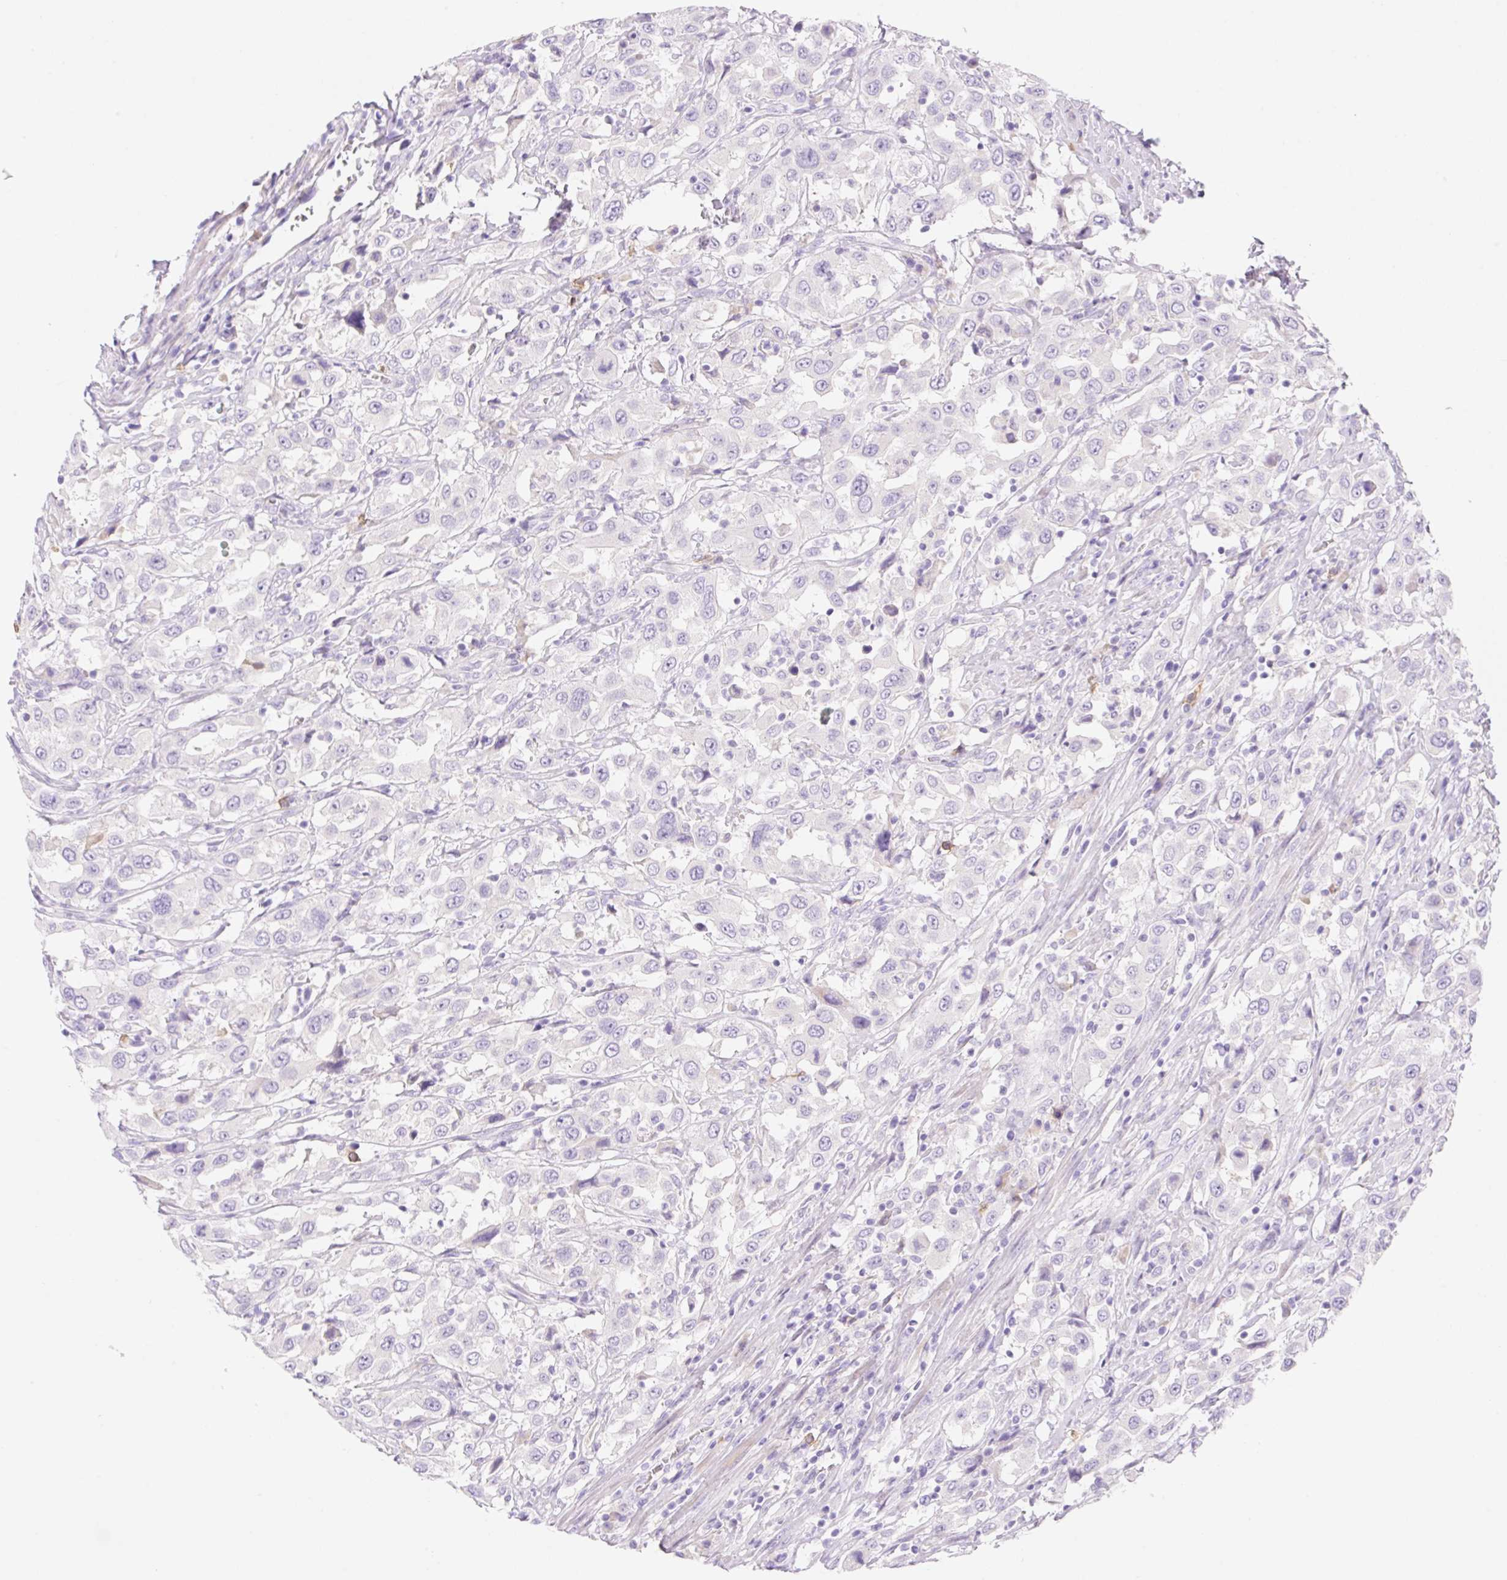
{"staining": {"intensity": "negative", "quantity": "none", "location": "none"}, "tissue": "urothelial cancer", "cell_type": "Tumor cells", "image_type": "cancer", "snomed": [{"axis": "morphology", "description": "Urothelial carcinoma, High grade"}, {"axis": "topography", "description": "Urinary bladder"}], "caption": "A photomicrograph of human urothelial carcinoma (high-grade) is negative for staining in tumor cells.", "gene": "DENND5A", "patient": {"sex": "male", "age": 61}}